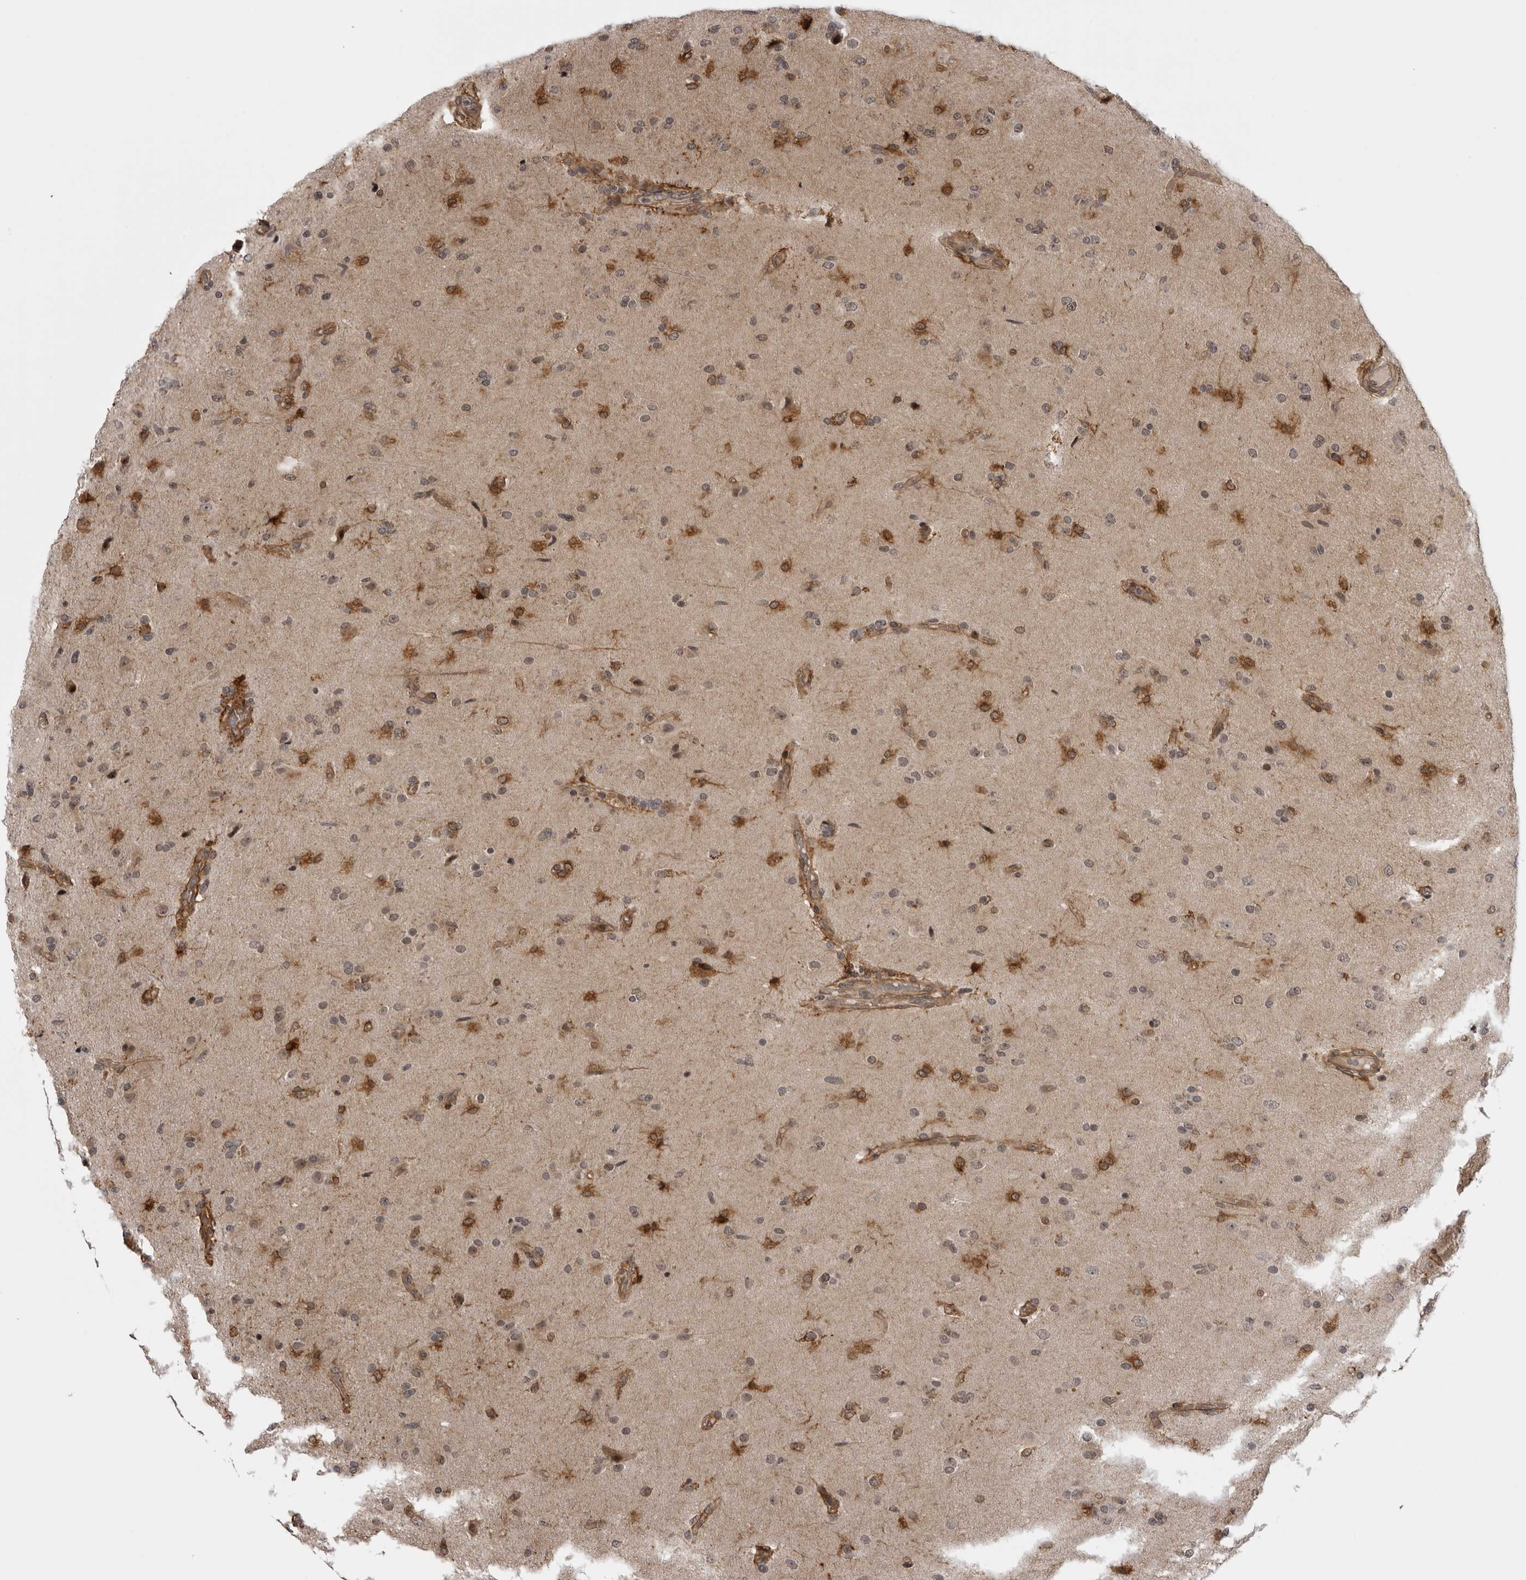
{"staining": {"intensity": "moderate", "quantity": "25%-75%", "location": "cytoplasmic/membranous"}, "tissue": "glioma", "cell_type": "Tumor cells", "image_type": "cancer", "snomed": [{"axis": "morphology", "description": "Glioma, malignant, High grade"}, {"axis": "topography", "description": "Brain"}], "caption": "Human malignant high-grade glioma stained with a protein marker displays moderate staining in tumor cells.", "gene": "DNAH14", "patient": {"sex": "male", "age": 72}}